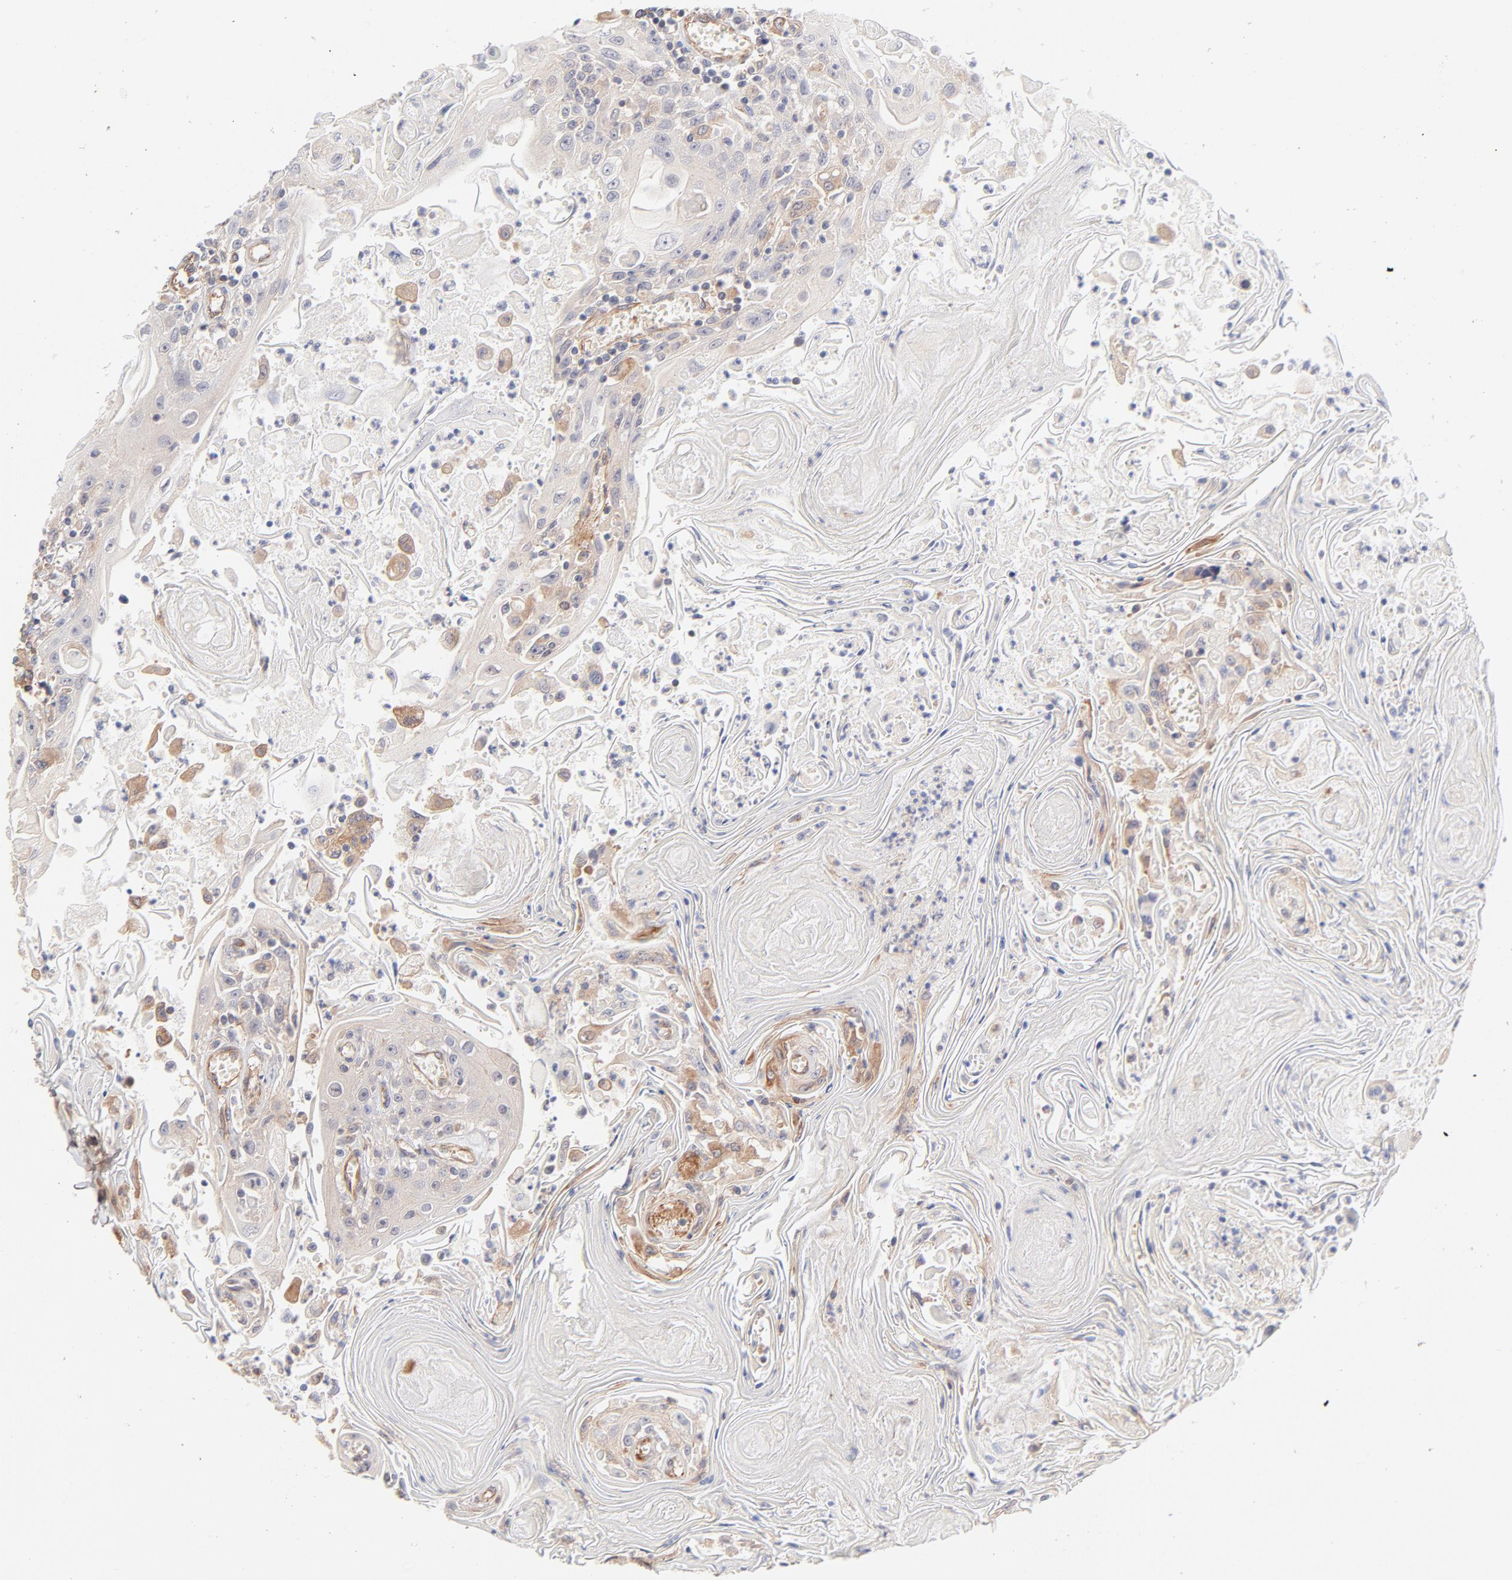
{"staining": {"intensity": "weak", "quantity": ">75%", "location": "cytoplasmic/membranous"}, "tissue": "head and neck cancer", "cell_type": "Tumor cells", "image_type": "cancer", "snomed": [{"axis": "morphology", "description": "Squamous cell carcinoma, NOS"}, {"axis": "topography", "description": "Oral tissue"}, {"axis": "topography", "description": "Head-Neck"}], "caption": "Human head and neck squamous cell carcinoma stained with a protein marker displays weak staining in tumor cells.", "gene": "LDLRAP1", "patient": {"sex": "female", "age": 76}}